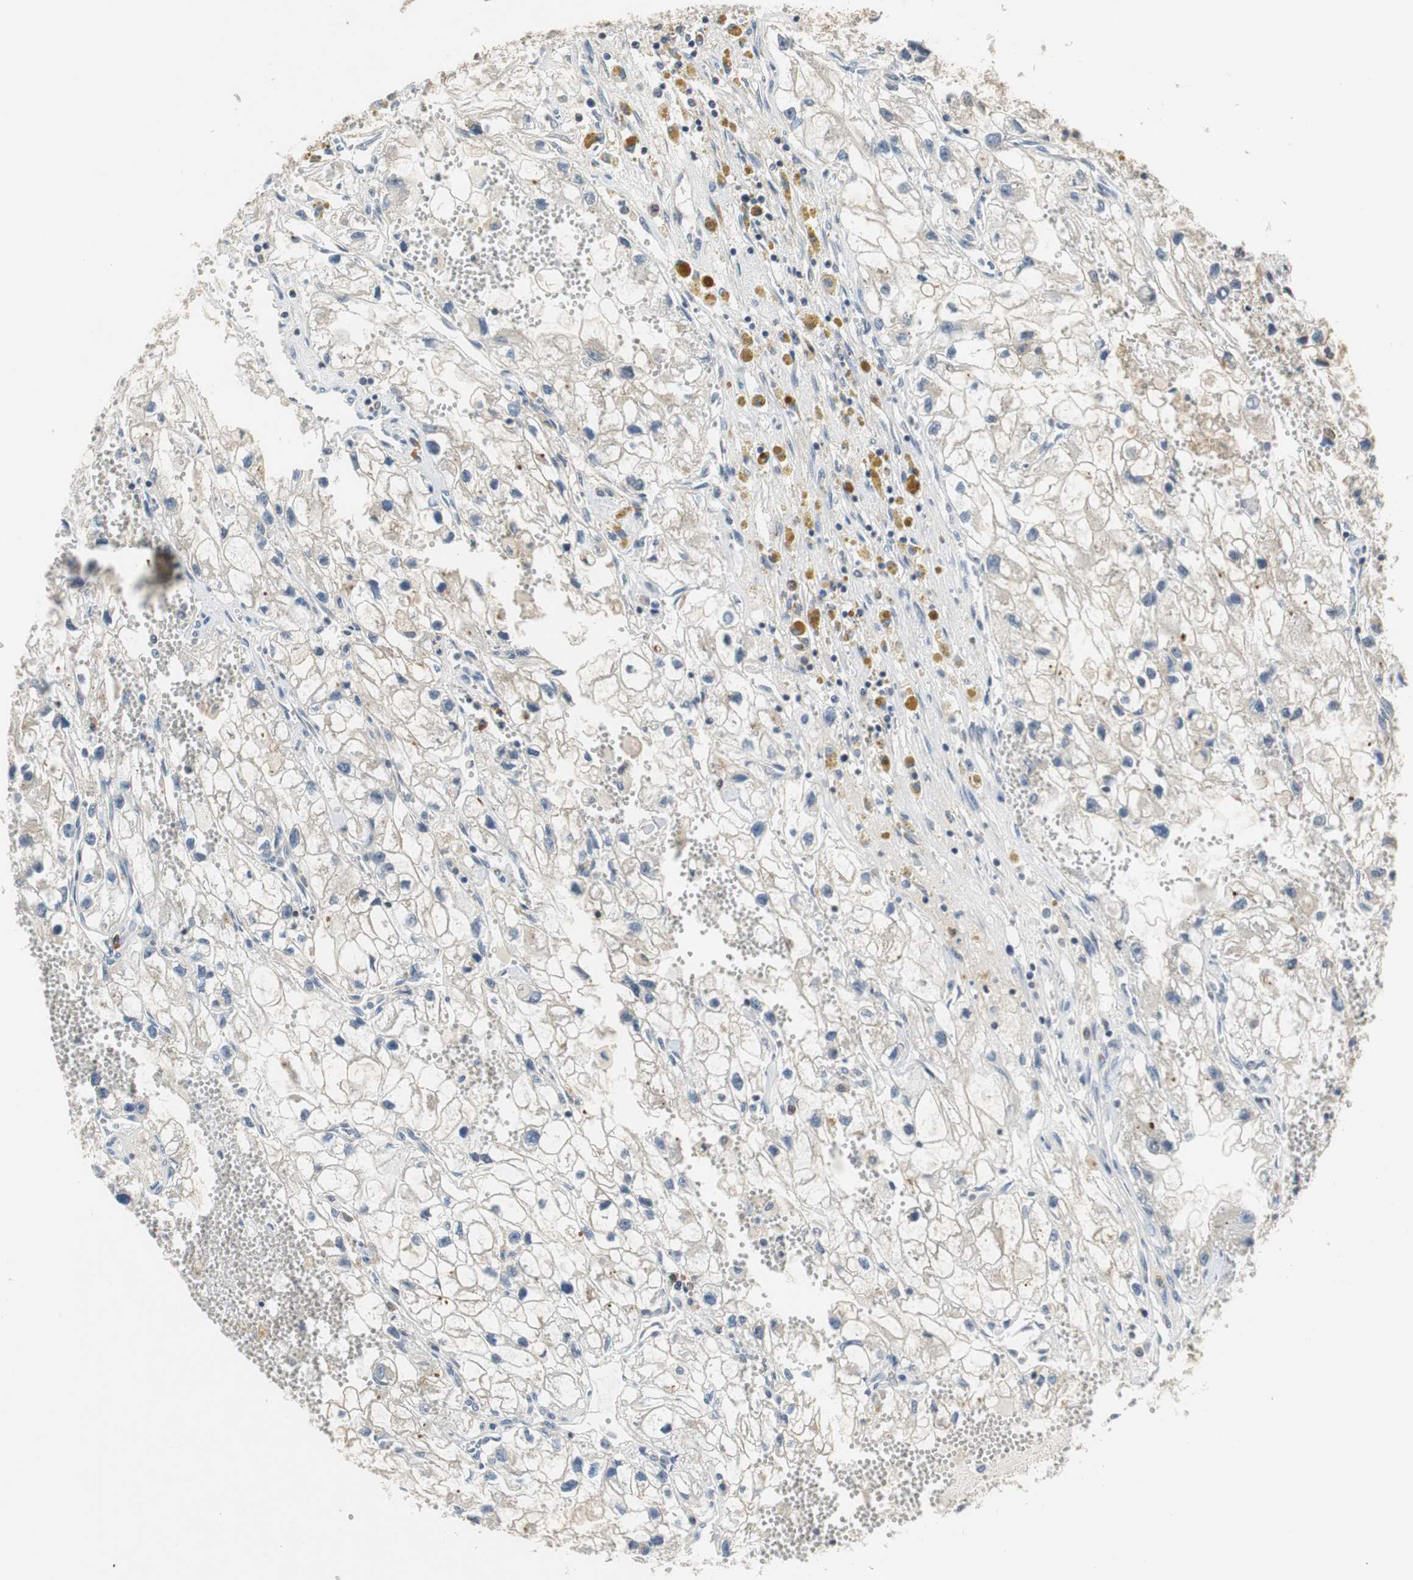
{"staining": {"intensity": "weak", "quantity": "25%-75%", "location": "cytoplasmic/membranous"}, "tissue": "renal cancer", "cell_type": "Tumor cells", "image_type": "cancer", "snomed": [{"axis": "morphology", "description": "Adenocarcinoma, NOS"}, {"axis": "topography", "description": "Kidney"}], "caption": "Adenocarcinoma (renal) stained with DAB (3,3'-diaminobenzidine) IHC exhibits low levels of weak cytoplasmic/membranous positivity in approximately 25%-75% of tumor cells. The staining is performed using DAB brown chromogen to label protein expression. The nuclei are counter-stained blue using hematoxylin.", "gene": "GLCCI1", "patient": {"sex": "female", "age": 70}}